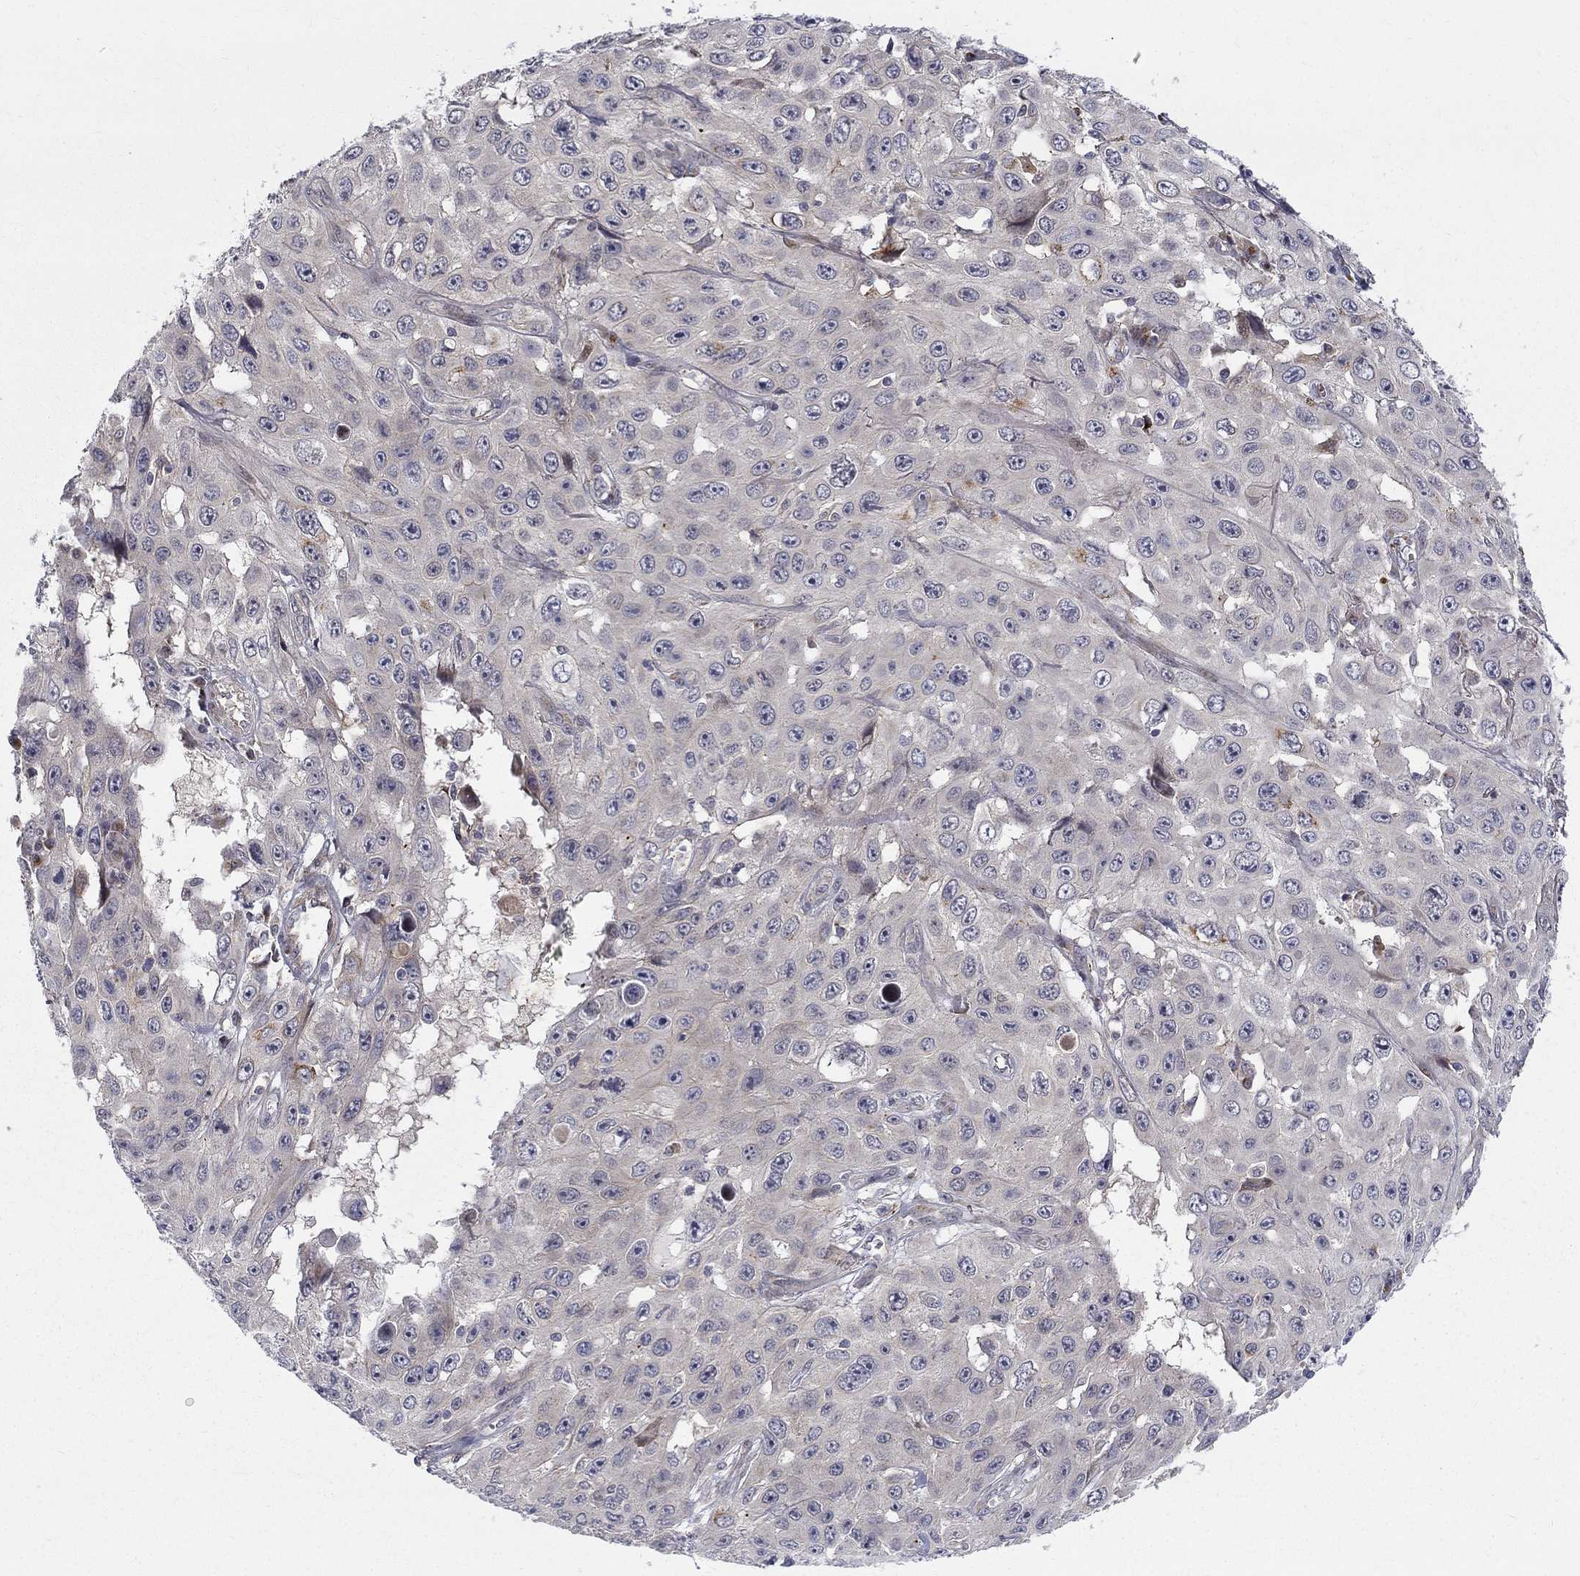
{"staining": {"intensity": "moderate", "quantity": "<25%", "location": "cytoplasmic/membranous"}, "tissue": "skin cancer", "cell_type": "Tumor cells", "image_type": "cancer", "snomed": [{"axis": "morphology", "description": "Squamous cell carcinoma, NOS"}, {"axis": "topography", "description": "Skin"}], "caption": "Protein expression analysis of squamous cell carcinoma (skin) exhibits moderate cytoplasmic/membranous staining in about <25% of tumor cells.", "gene": "WDR19", "patient": {"sex": "male", "age": 82}}